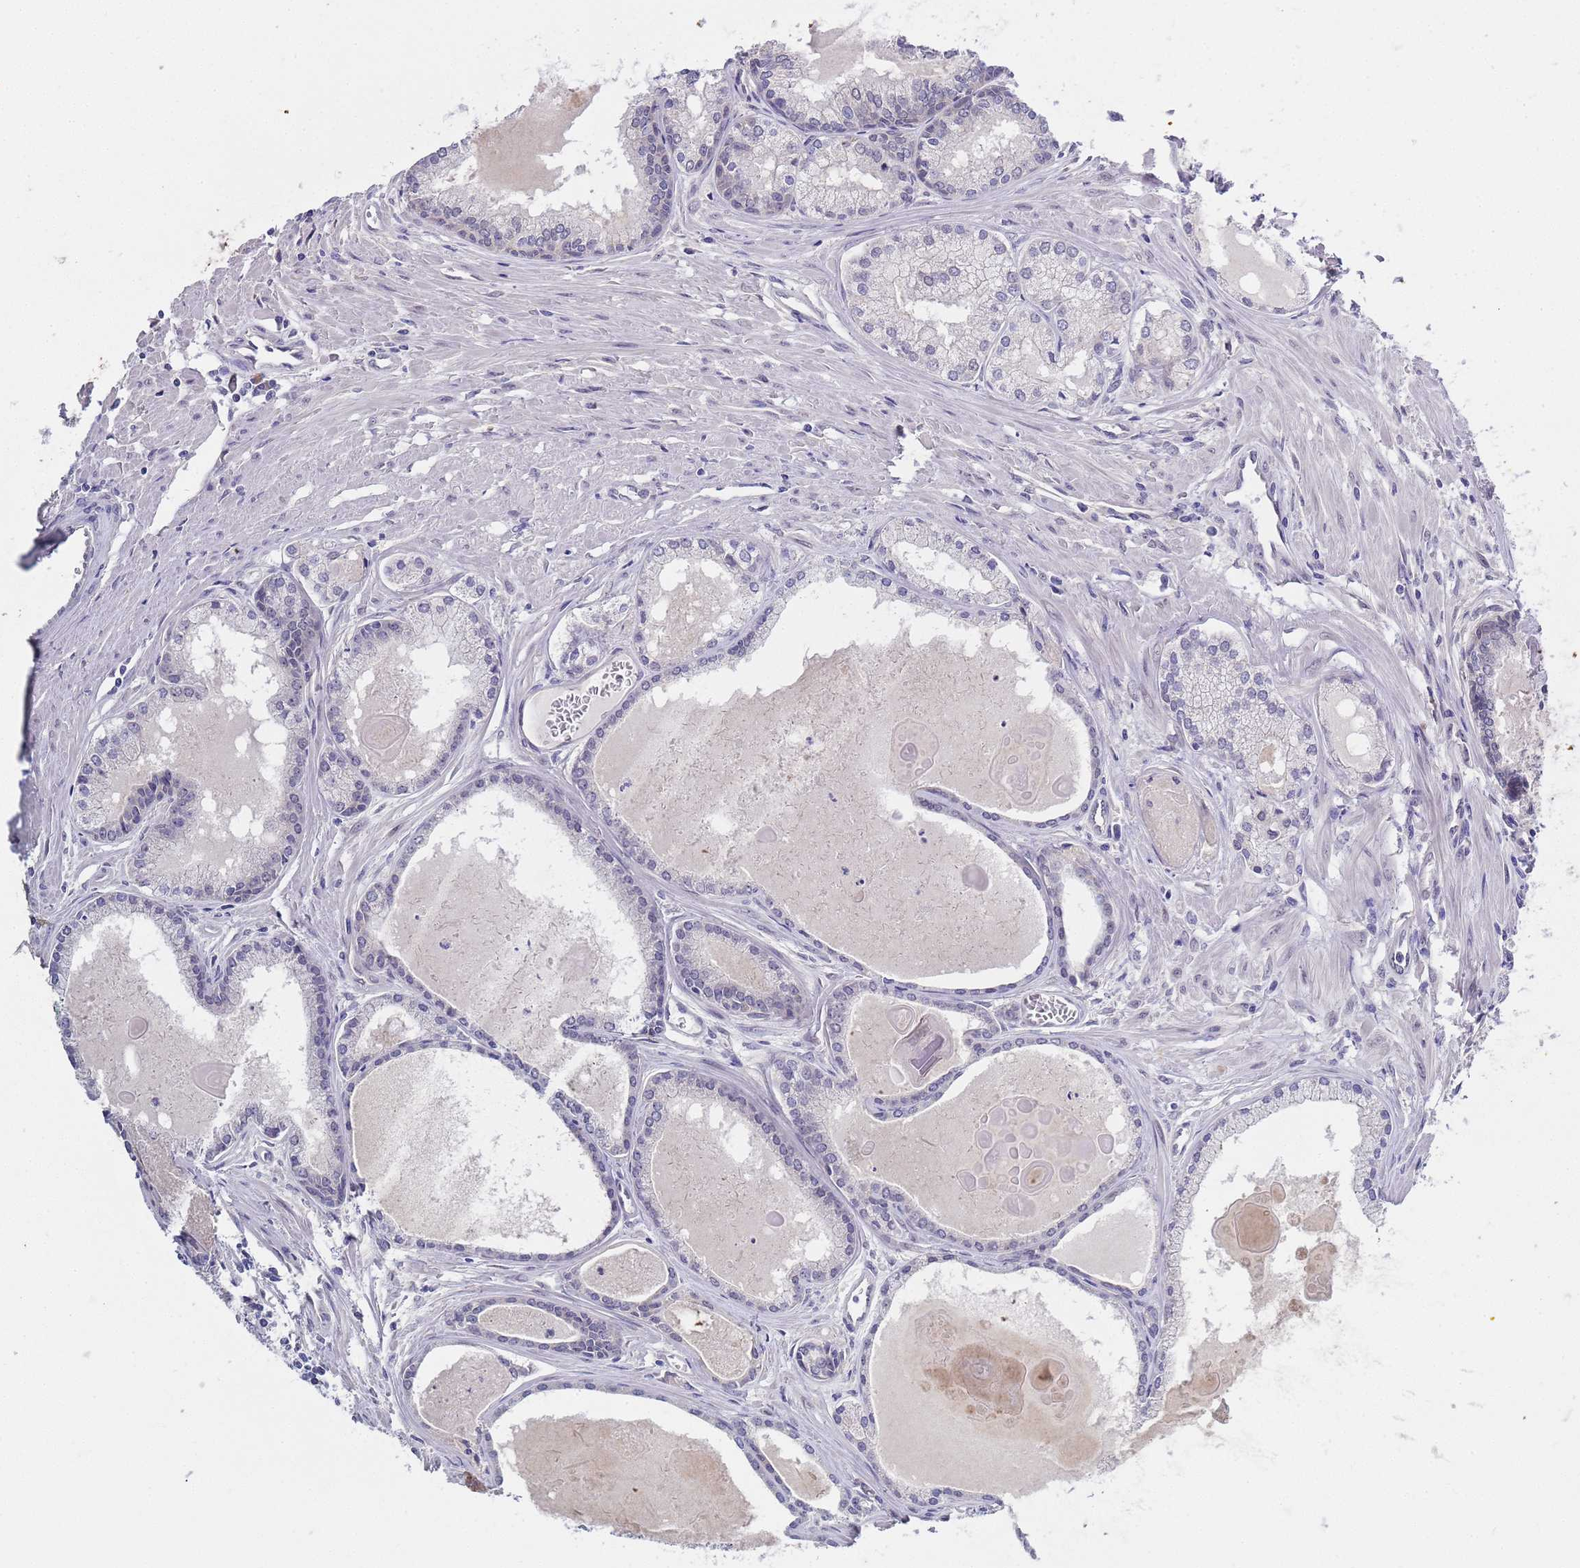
{"staining": {"intensity": "negative", "quantity": "none", "location": "none"}, "tissue": "prostate cancer", "cell_type": "Tumor cells", "image_type": "cancer", "snomed": [{"axis": "morphology", "description": "Adenocarcinoma, High grade"}, {"axis": "topography", "description": "Prostate"}], "caption": "Prostate adenocarcinoma (high-grade) was stained to show a protein in brown. There is no significant staining in tumor cells.", "gene": "TRMT10A", "patient": {"sex": "male", "age": 68}}